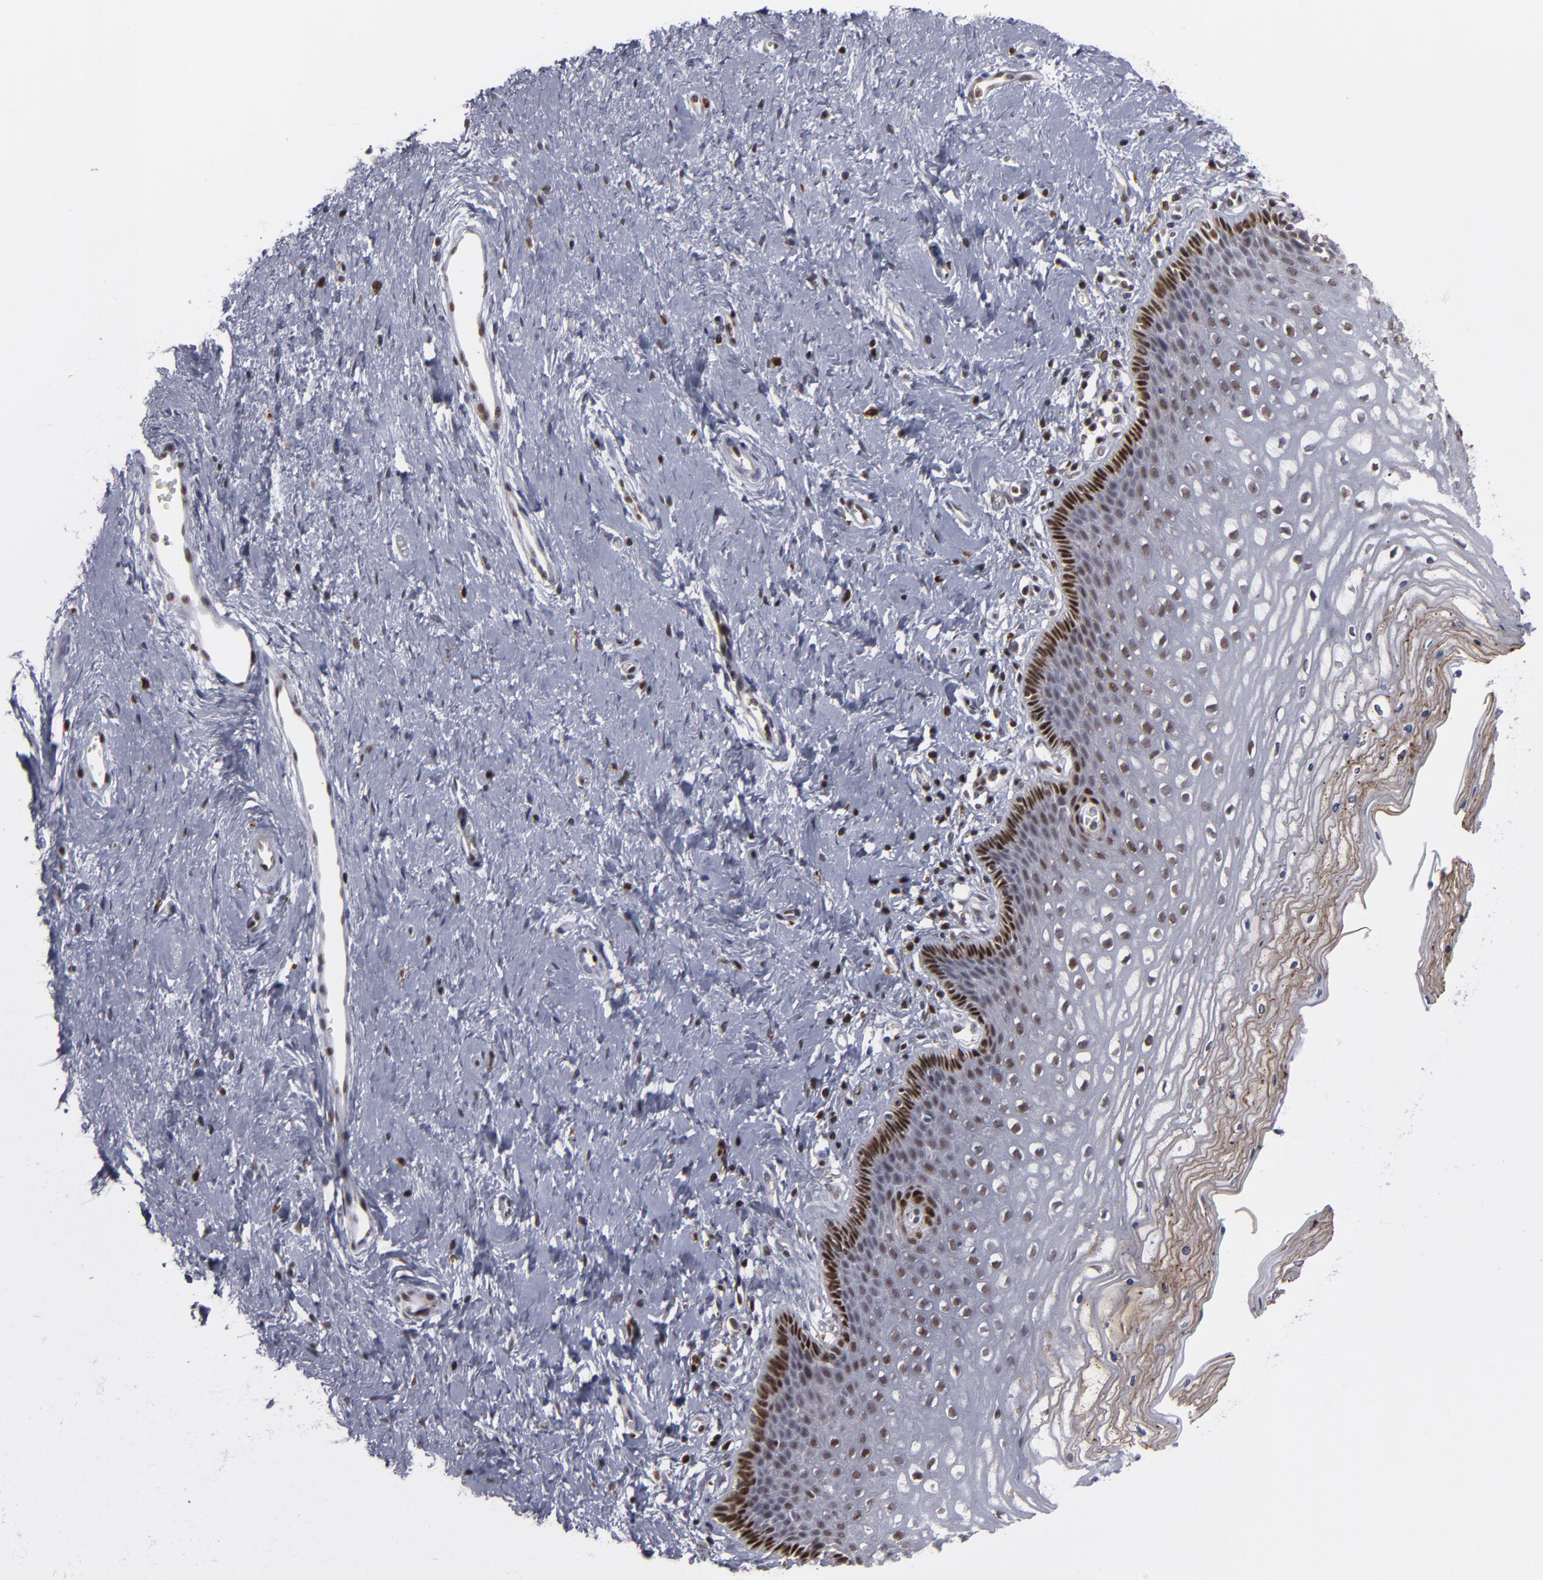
{"staining": {"intensity": "moderate", "quantity": "25%-75%", "location": "cytoplasmic/membranous,nuclear"}, "tissue": "cervix", "cell_type": "Glandular cells", "image_type": "normal", "snomed": [{"axis": "morphology", "description": "Normal tissue, NOS"}, {"axis": "topography", "description": "Cervix"}], "caption": "Immunohistochemistry (IHC) image of normal cervix: cervix stained using IHC shows medium levels of moderate protein expression localized specifically in the cytoplasmic/membranous,nuclear of glandular cells, appearing as a cytoplasmic/membranous,nuclear brown color.", "gene": "GSR", "patient": {"sex": "female", "age": 39}}